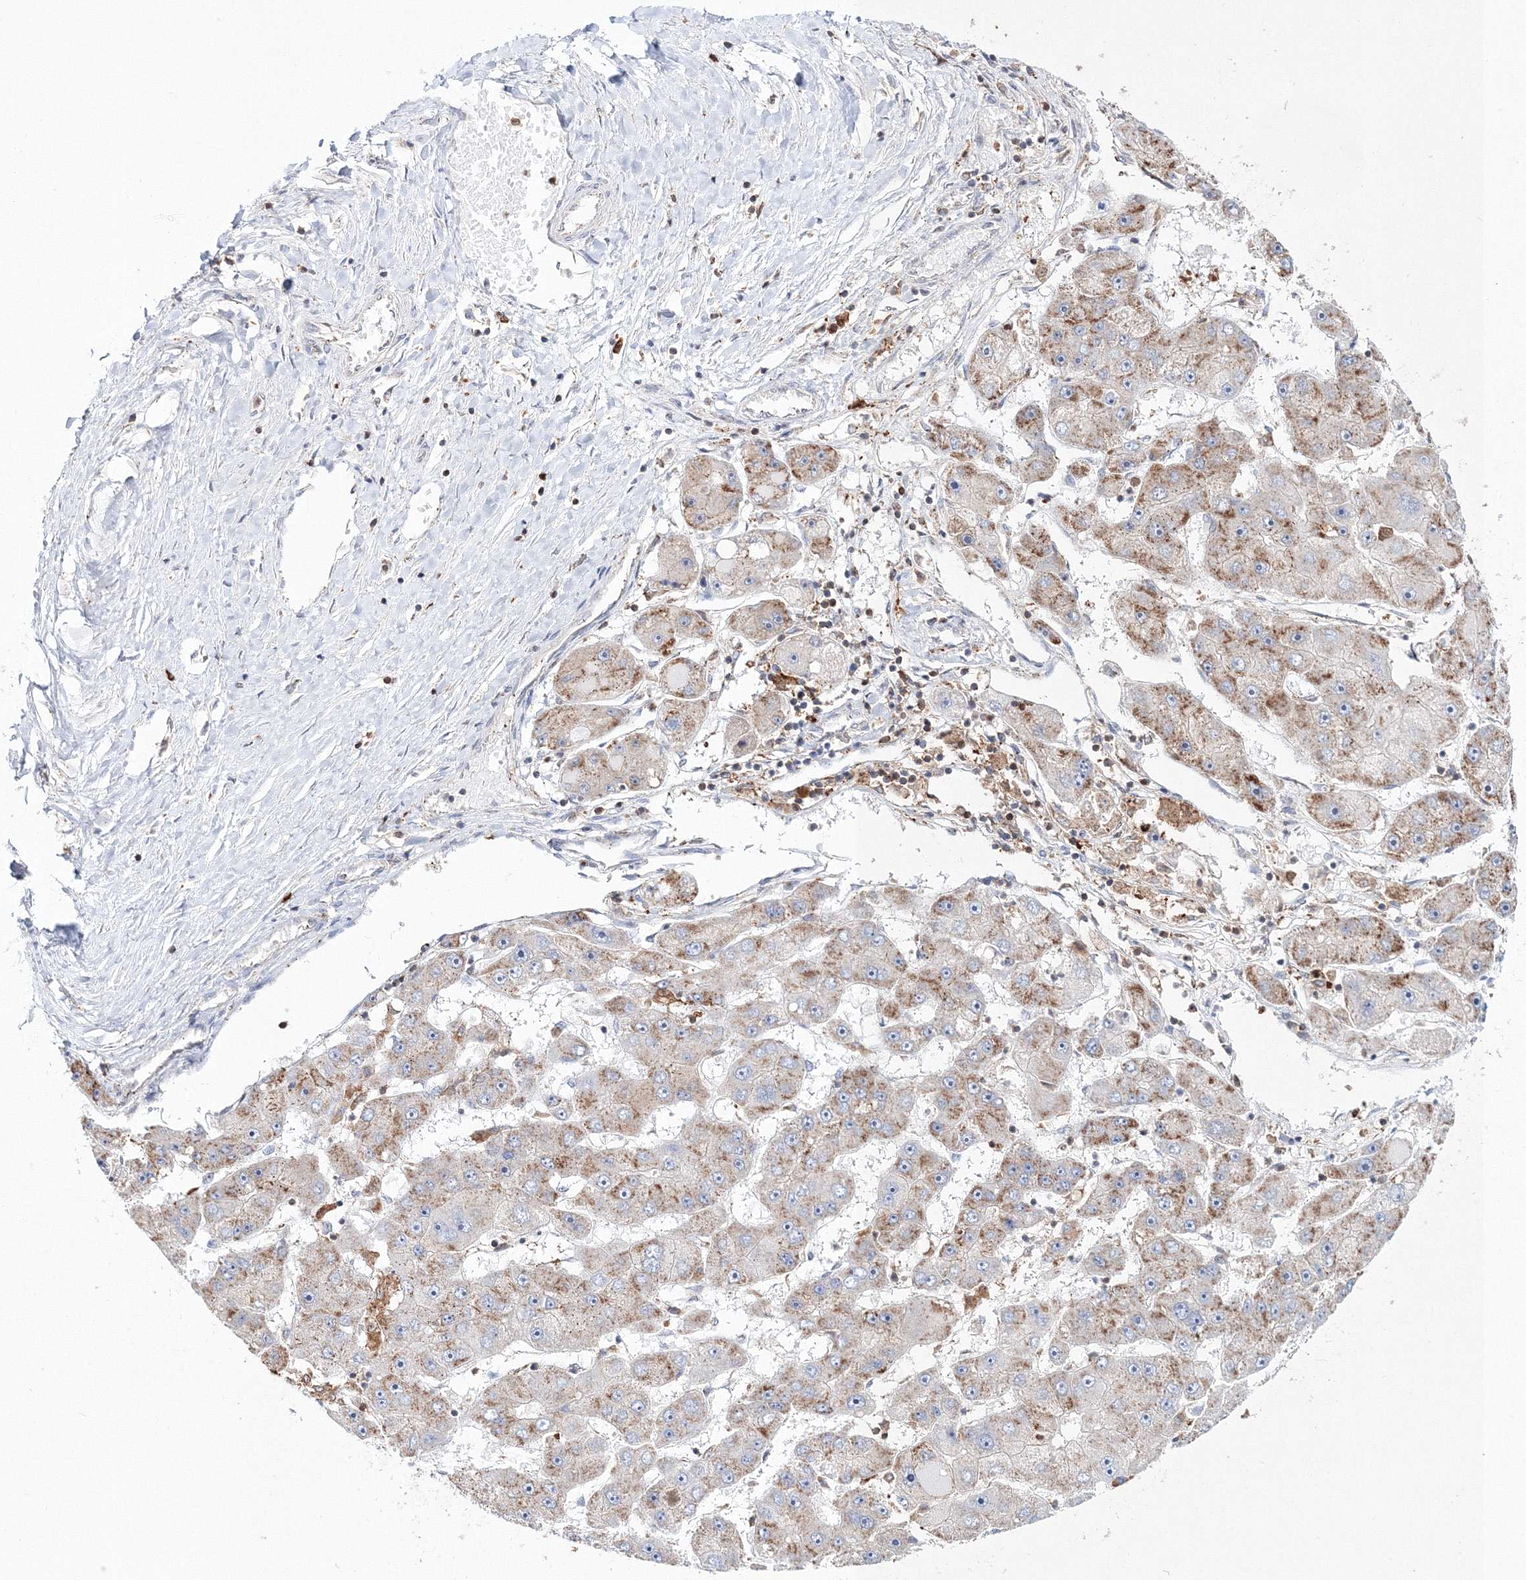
{"staining": {"intensity": "moderate", "quantity": "<25%", "location": "cytoplasmic/membranous"}, "tissue": "liver cancer", "cell_type": "Tumor cells", "image_type": "cancer", "snomed": [{"axis": "morphology", "description": "Carcinoma, Hepatocellular, NOS"}, {"axis": "topography", "description": "Liver"}], "caption": "The image demonstrates staining of liver cancer, revealing moderate cytoplasmic/membranous protein positivity (brown color) within tumor cells.", "gene": "ARCN1", "patient": {"sex": "female", "age": 61}}